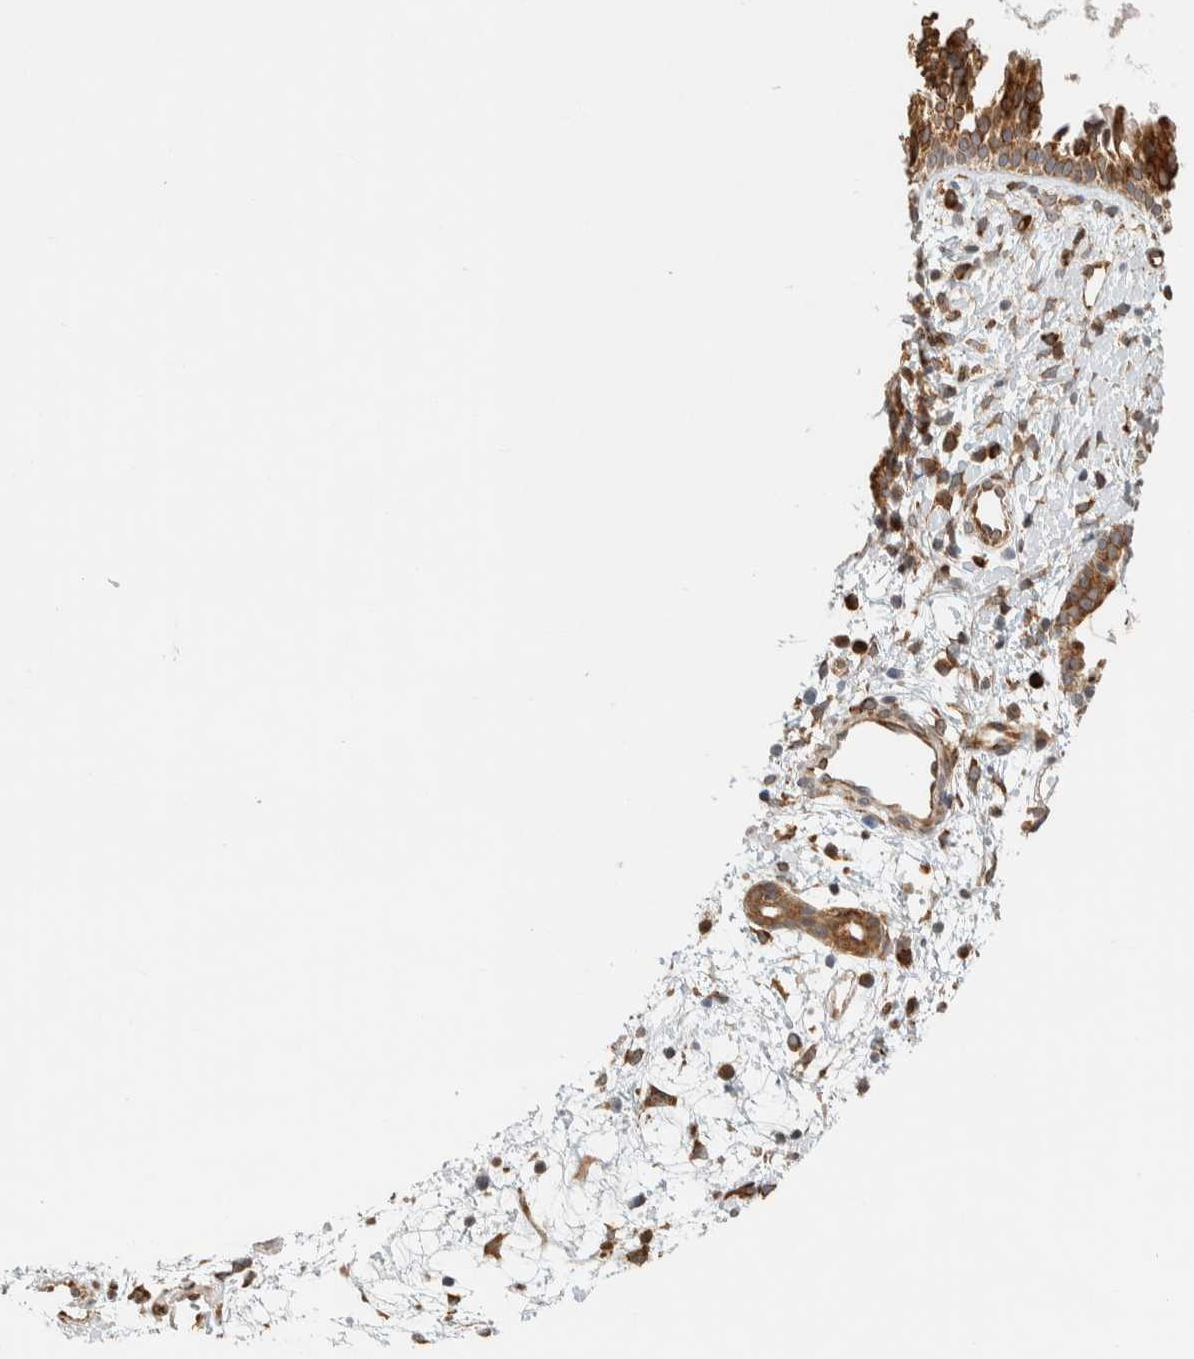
{"staining": {"intensity": "strong", "quantity": ">75%", "location": "cytoplasmic/membranous"}, "tissue": "nasopharynx", "cell_type": "Respiratory epithelial cells", "image_type": "normal", "snomed": [{"axis": "morphology", "description": "Normal tissue, NOS"}, {"axis": "topography", "description": "Nasopharynx"}], "caption": "IHC of normal human nasopharynx demonstrates high levels of strong cytoplasmic/membranous expression in approximately >75% of respiratory epithelial cells.", "gene": "LLGL2", "patient": {"sex": "male", "age": 22}}